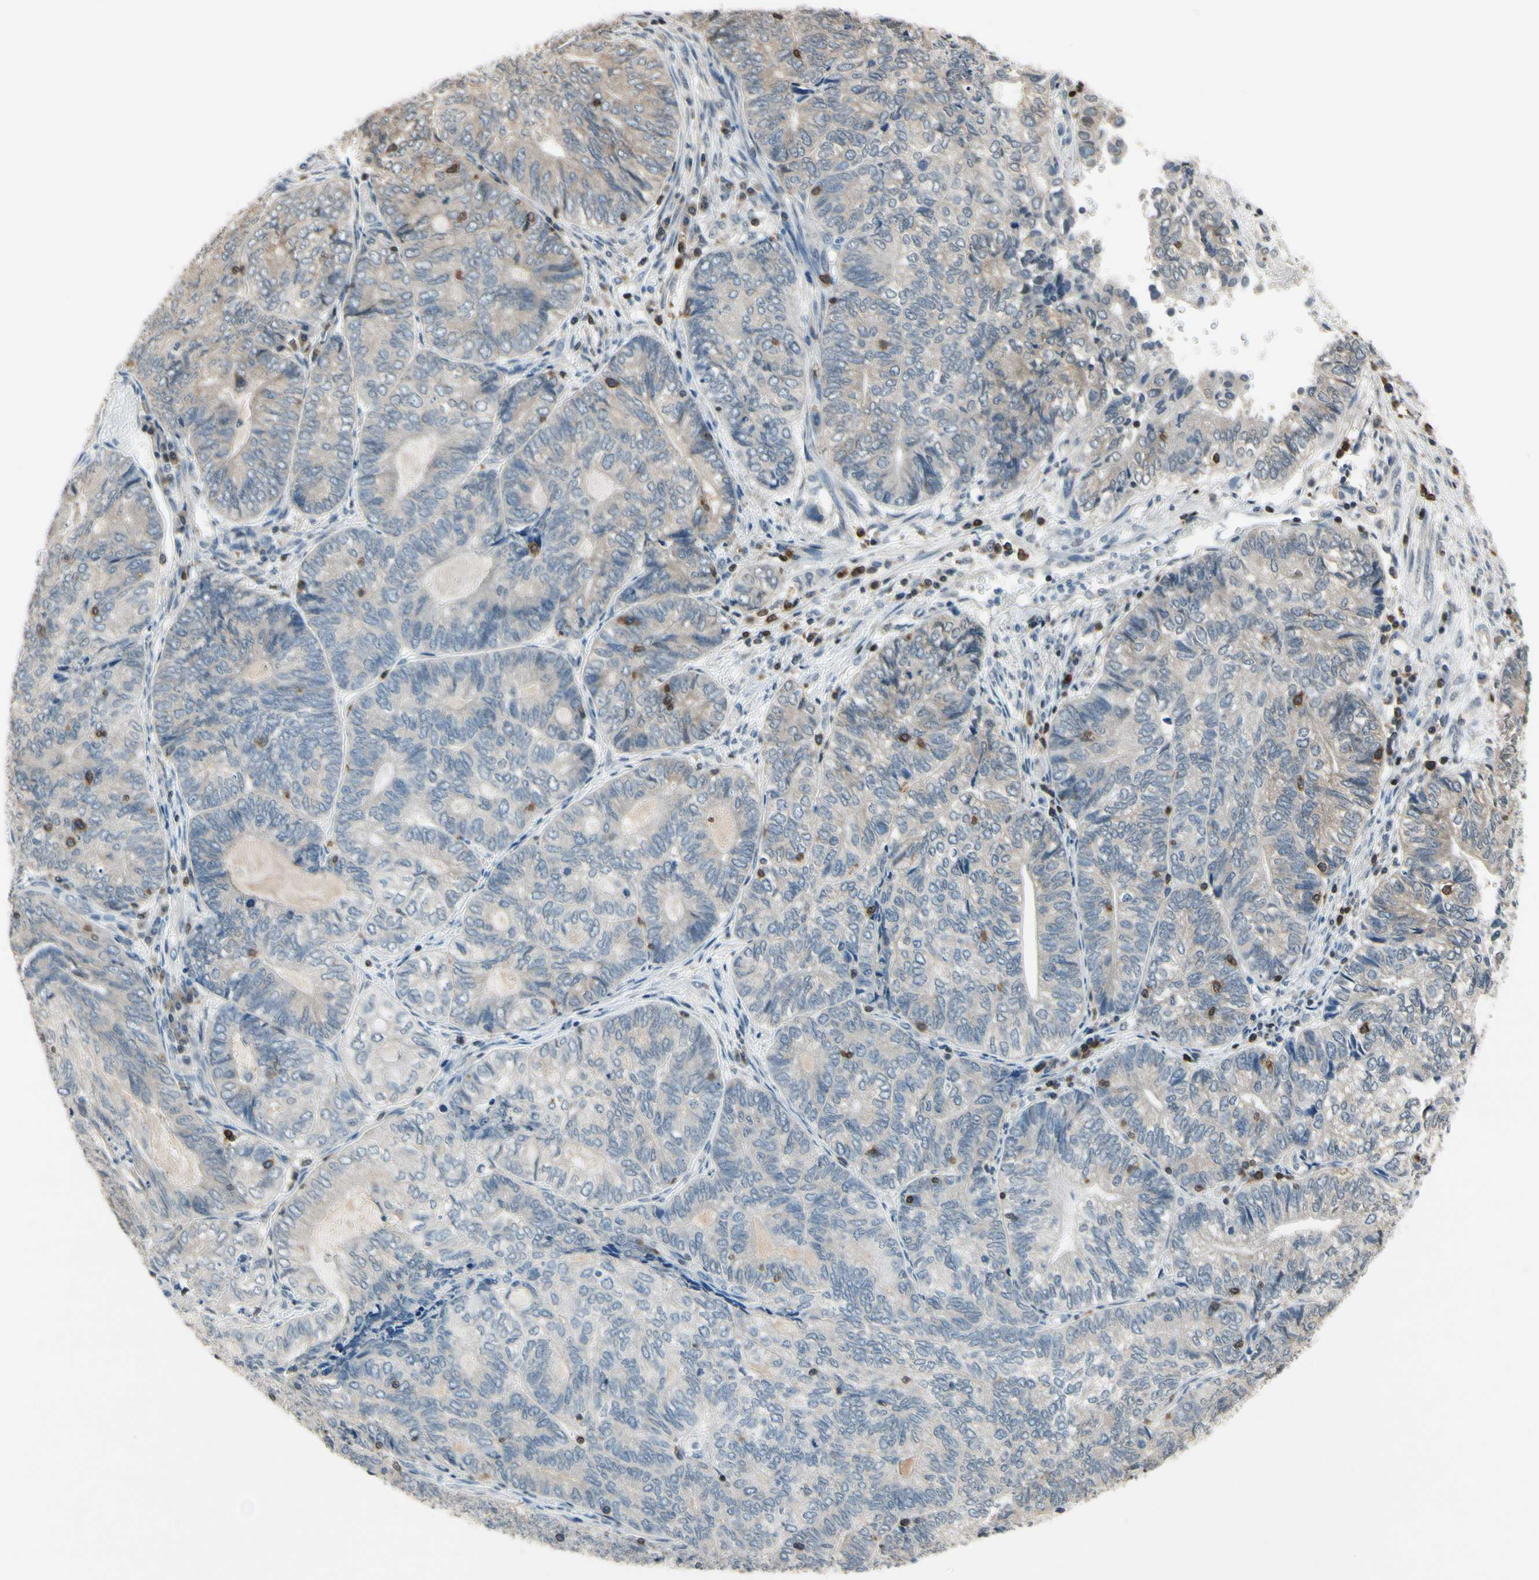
{"staining": {"intensity": "weak", "quantity": "25%-75%", "location": "cytoplasmic/membranous"}, "tissue": "endometrial cancer", "cell_type": "Tumor cells", "image_type": "cancer", "snomed": [{"axis": "morphology", "description": "Adenocarcinoma, NOS"}, {"axis": "topography", "description": "Uterus"}, {"axis": "topography", "description": "Endometrium"}], "caption": "Immunohistochemical staining of endometrial cancer exhibits low levels of weak cytoplasmic/membranous protein positivity in approximately 25%-75% of tumor cells. The staining was performed using DAB (3,3'-diaminobenzidine) to visualize the protein expression in brown, while the nuclei were stained in blue with hematoxylin (Magnification: 20x).", "gene": "NFATC2", "patient": {"sex": "female", "age": 70}}